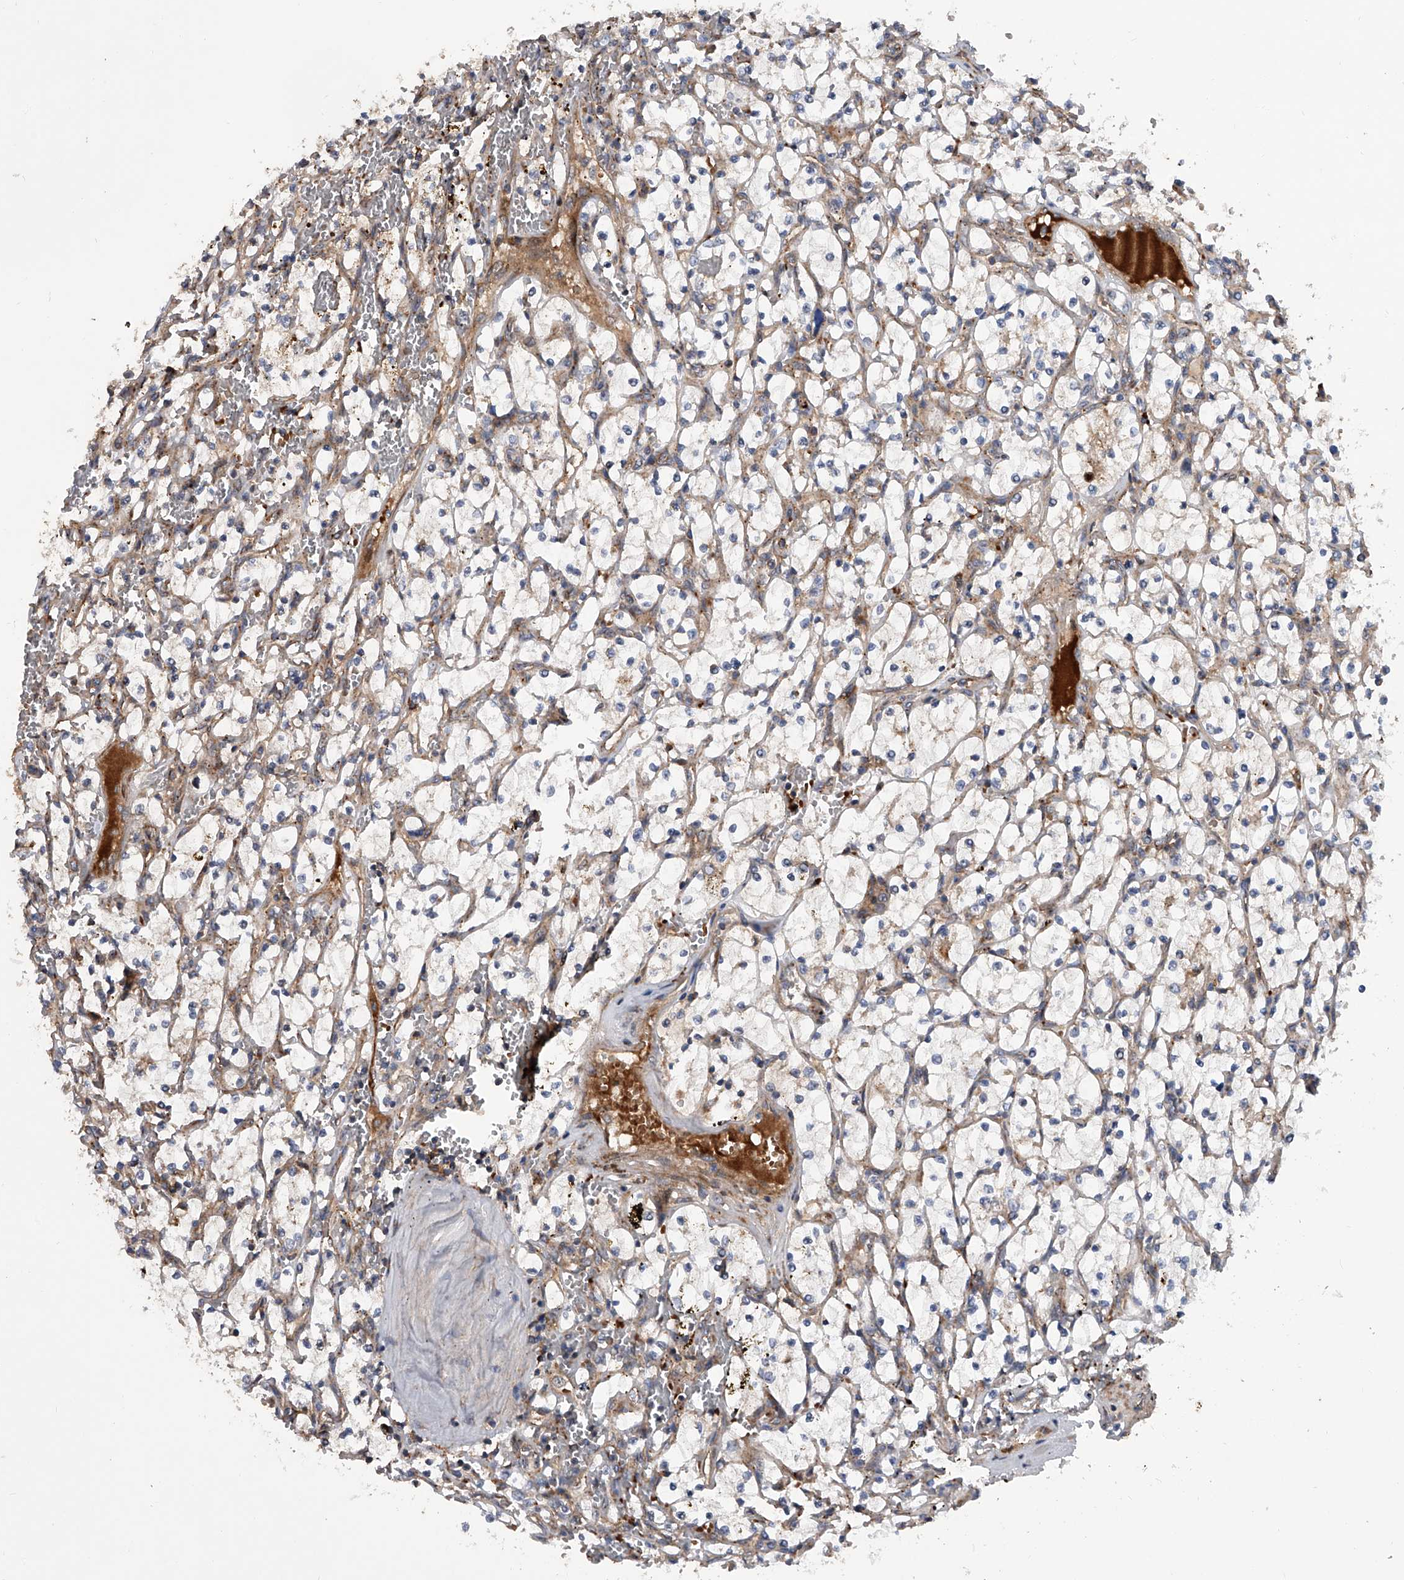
{"staining": {"intensity": "negative", "quantity": "none", "location": "none"}, "tissue": "renal cancer", "cell_type": "Tumor cells", "image_type": "cancer", "snomed": [{"axis": "morphology", "description": "Adenocarcinoma, NOS"}, {"axis": "topography", "description": "Kidney"}], "caption": "The immunohistochemistry photomicrograph has no significant staining in tumor cells of renal cancer tissue.", "gene": "USP47", "patient": {"sex": "female", "age": 69}}